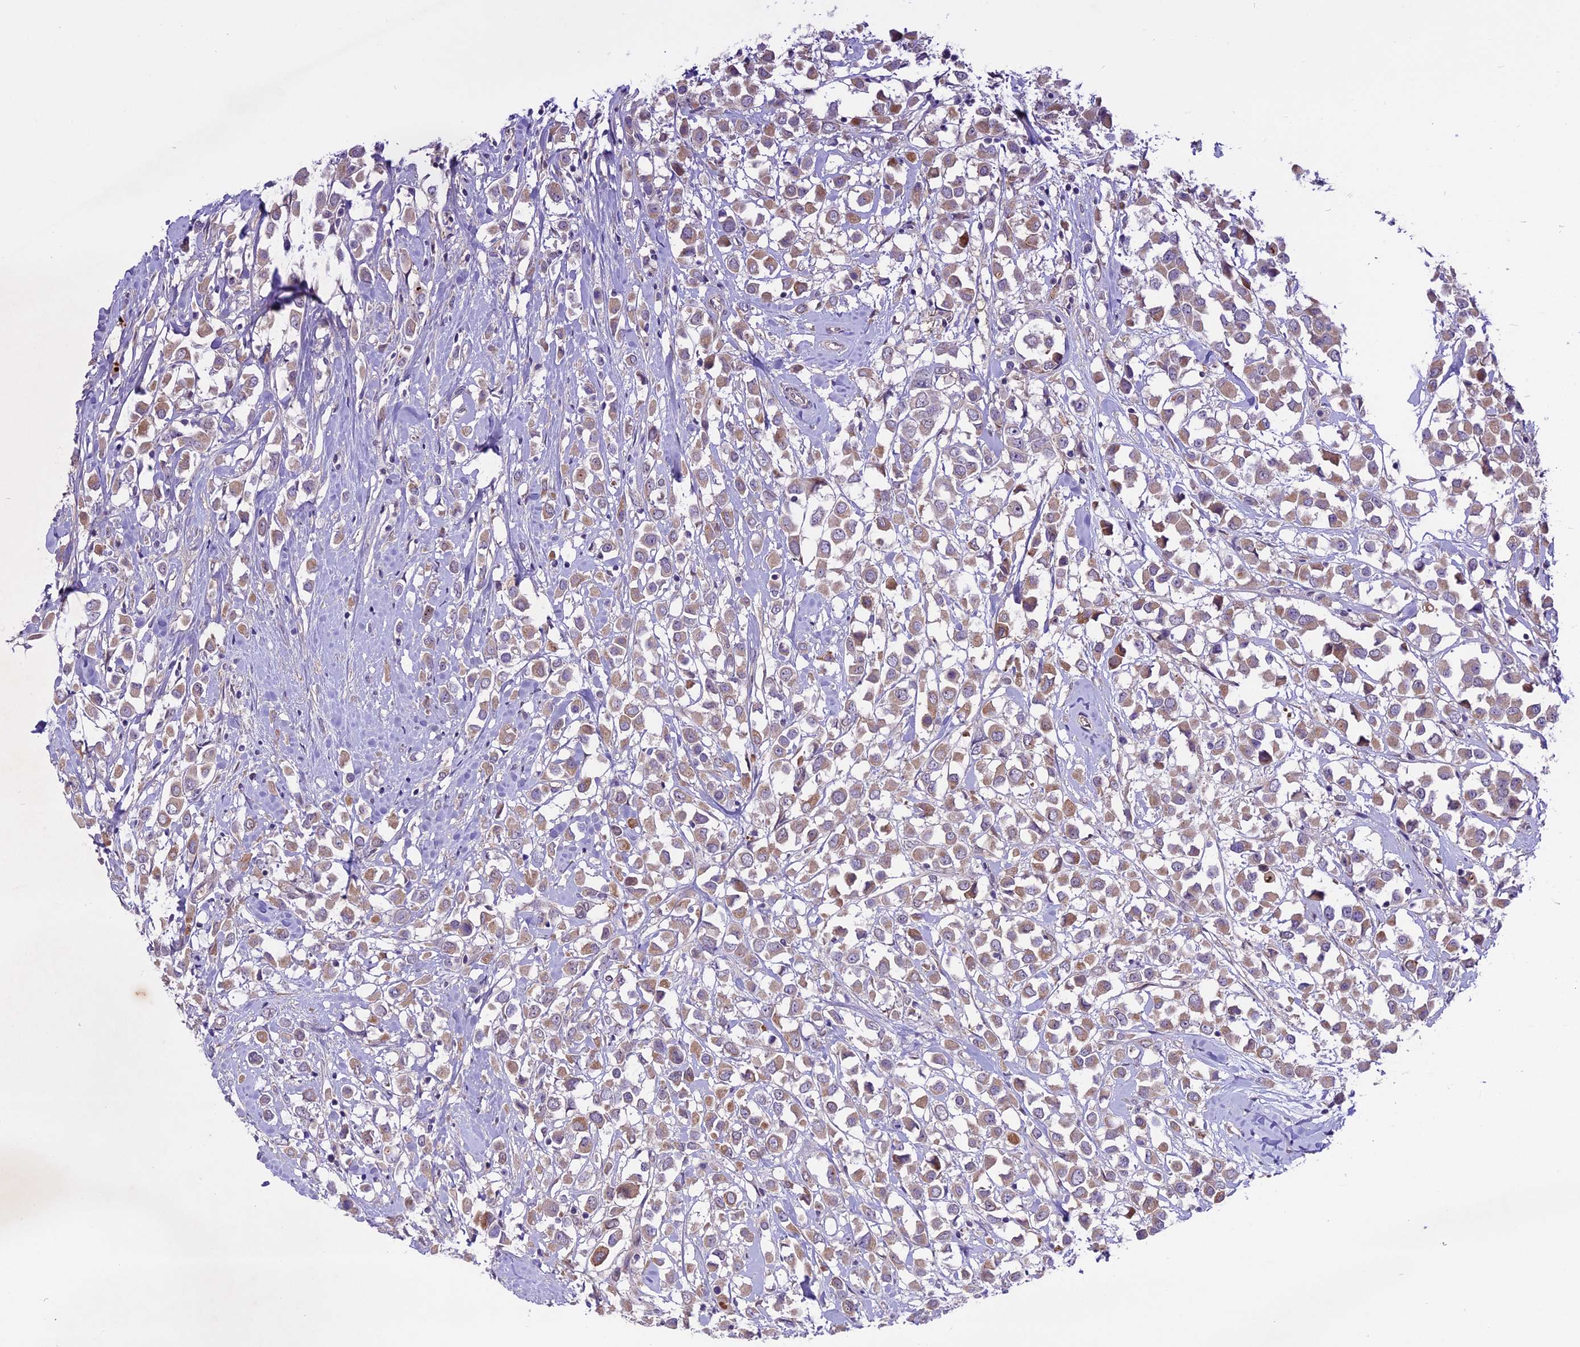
{"staining": {"intensity": "weak", "quantity": ">75%", "location": "cytoplasmic/membranous"}, "tissue": "breast cancer", "cell_type": "Tumor cells", "image_type": "cancer", "snomed": [{"axis": "morphology", "description": "Duct carcinoma"}, {"axis": "topography", "description": "Breast"}], "caption": "Breast cancer (intraductal carcinoma) stained with DAB IHC demonstrates low levels of weak cytoplasmic/membranous staining in about >75% of tumor cells.", "gene": "SPRED1", "patient": {"sex": "female", "age": 87}}